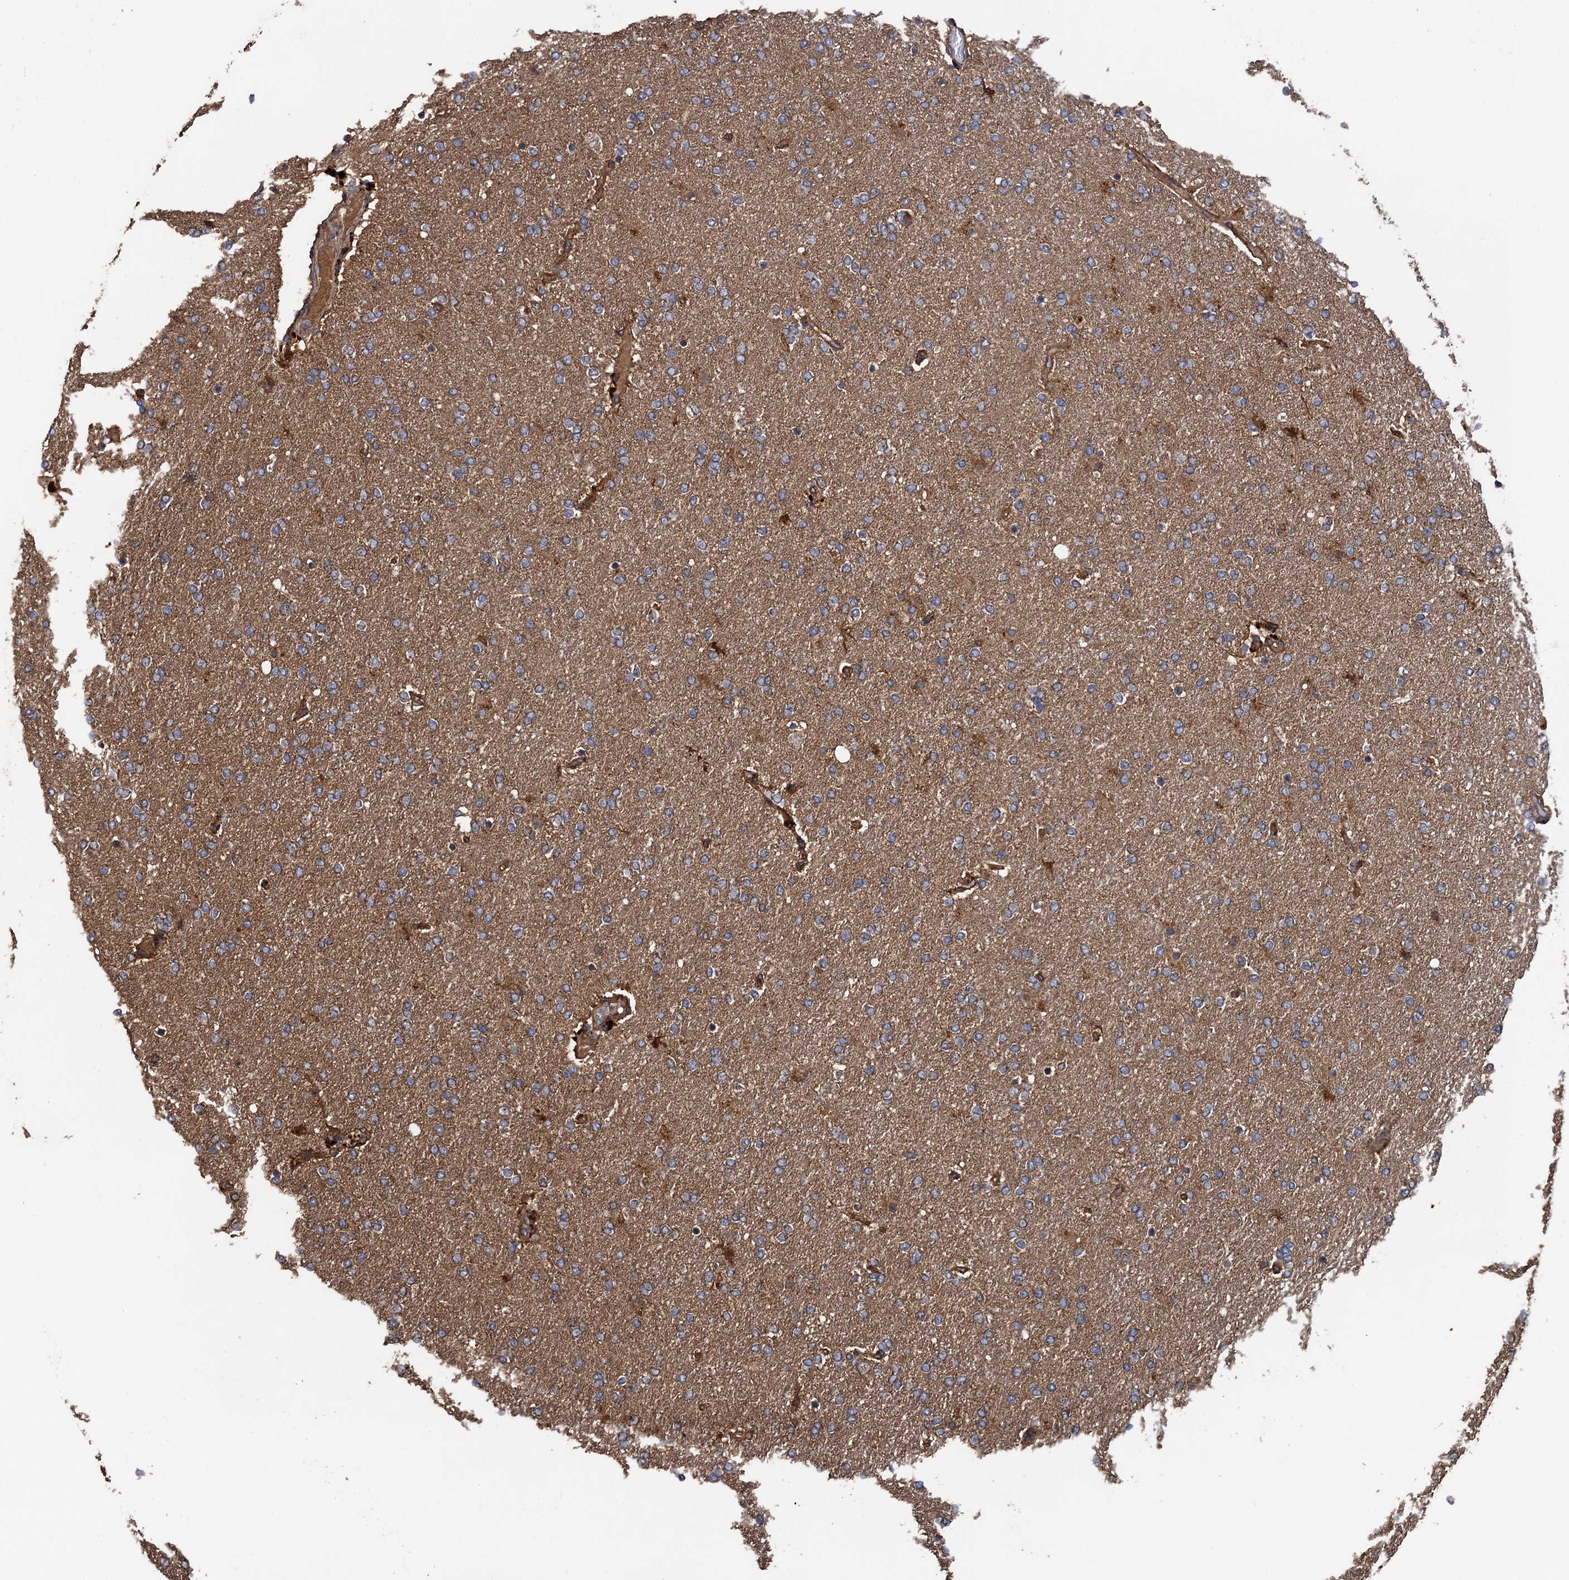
{"staining": {"intensity": "moderate", "quantity": ">75%", "location": "cytoplasmic/membranous"}, "tissue": "glioma", "cell_type": "Tumor cells", "image_type": "cancer", "snomed": [{"axis": "morphology", "description": "Glioma, malignant, High grade"}, {"axis": "topography", "description": "Brain"}], "caption": "A high-resolution micrograph shows immunohistochemistry staining of glioma, which reveals moderate cytoplasmic/membranous staining in about >75% of tumor cells. Immunohistochemistry (ihc) stains the protein in brown and the nuclei are stained blue.", "gene": "TMEM39B", "patient": {"sex": "male", "age": 72}}